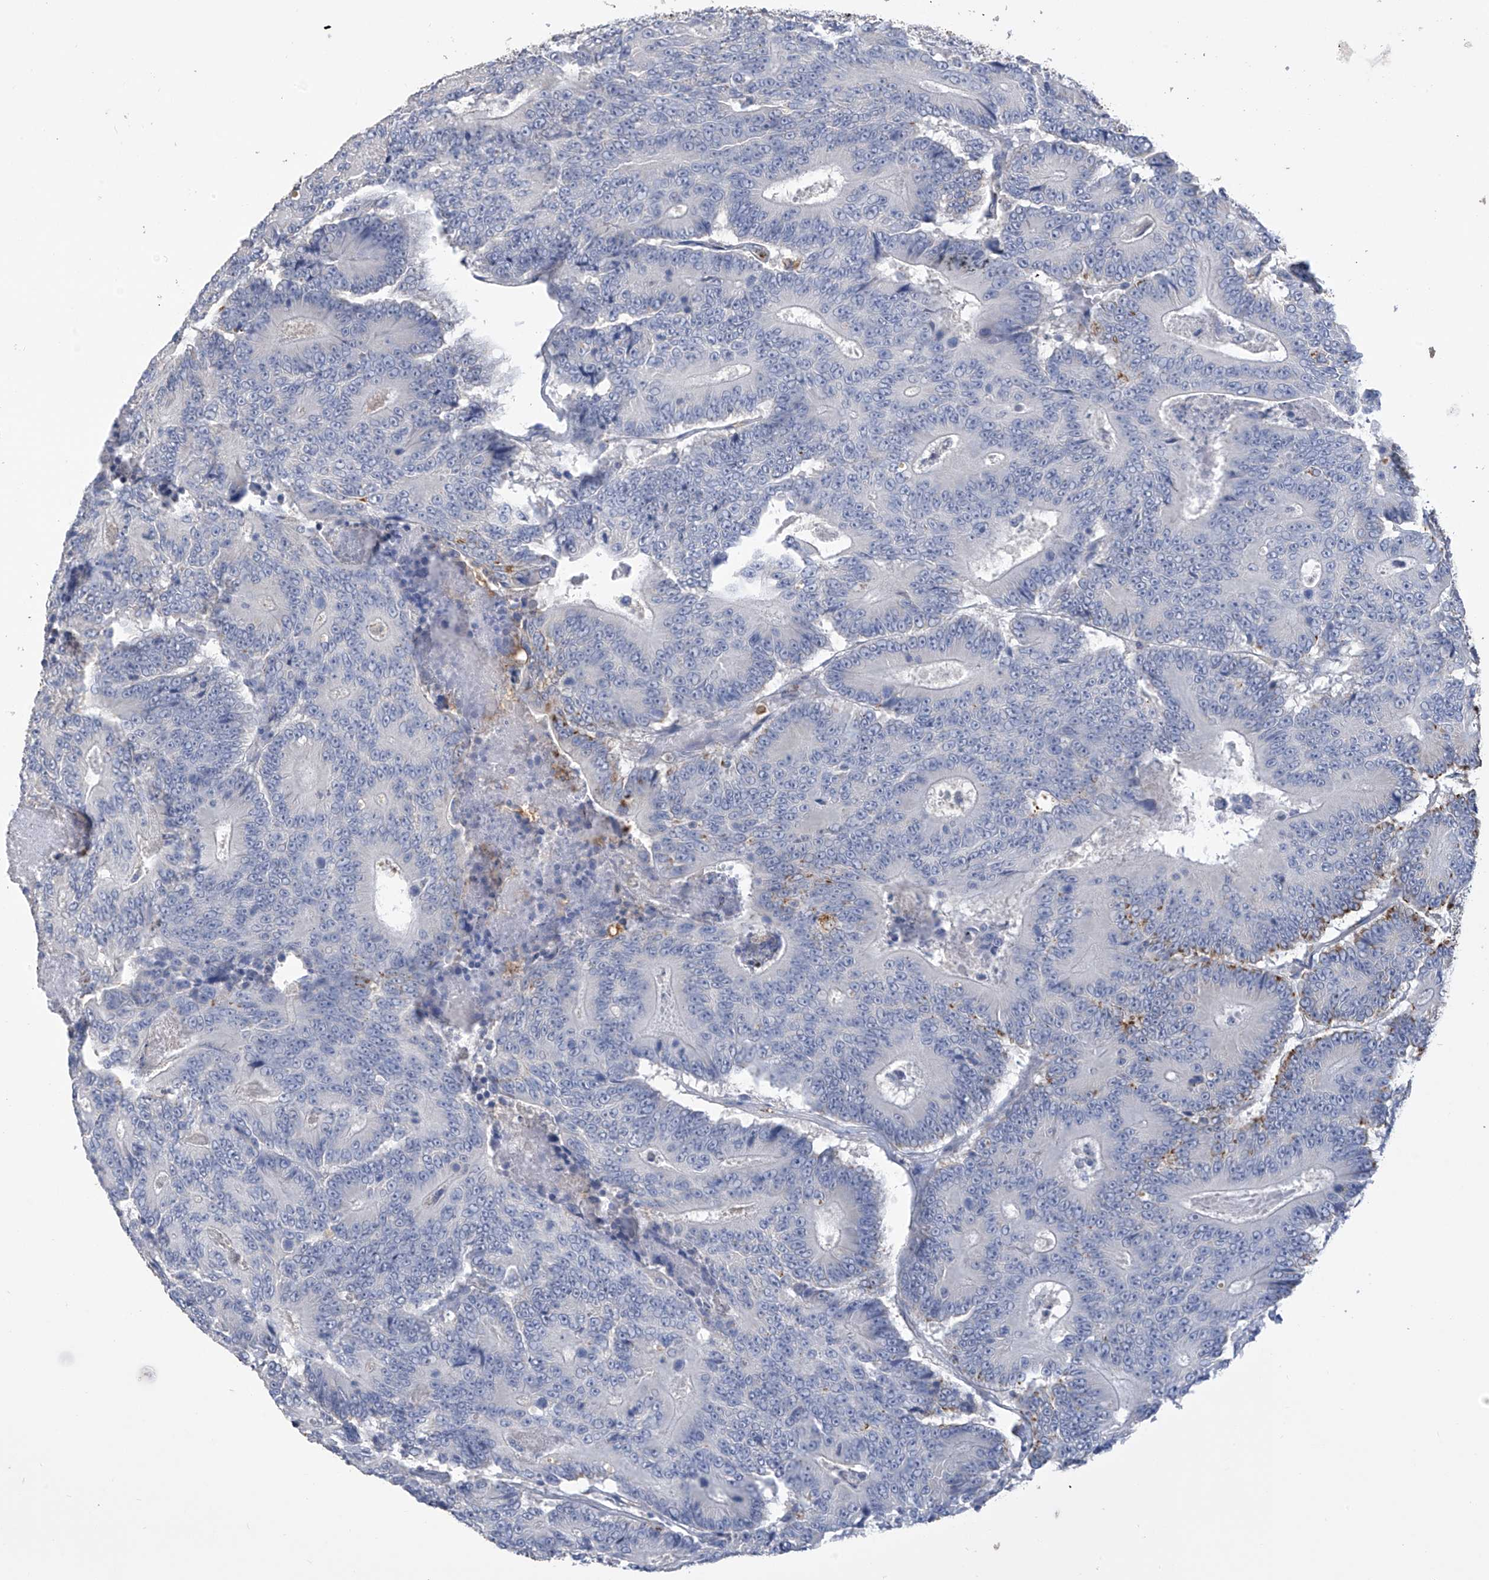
{"staining": {"intensity": "negative", "quantity": "none", "location": "none"}, "tissue": "colorectal cancer", "cell_type": "Tumor cells", "image_type": "cancer", "snomed": [{"axis": "morphology", "description": "Adenocarcinoma, NOS"}, {"axis": "topography", "description": "Colon"}], "caption": "A micrograph of human adenocarcinoma (colorectal) is negative for staining in tumor cells.", "gene": "OGT", "patient": {"sex": "male", "age": 83}}